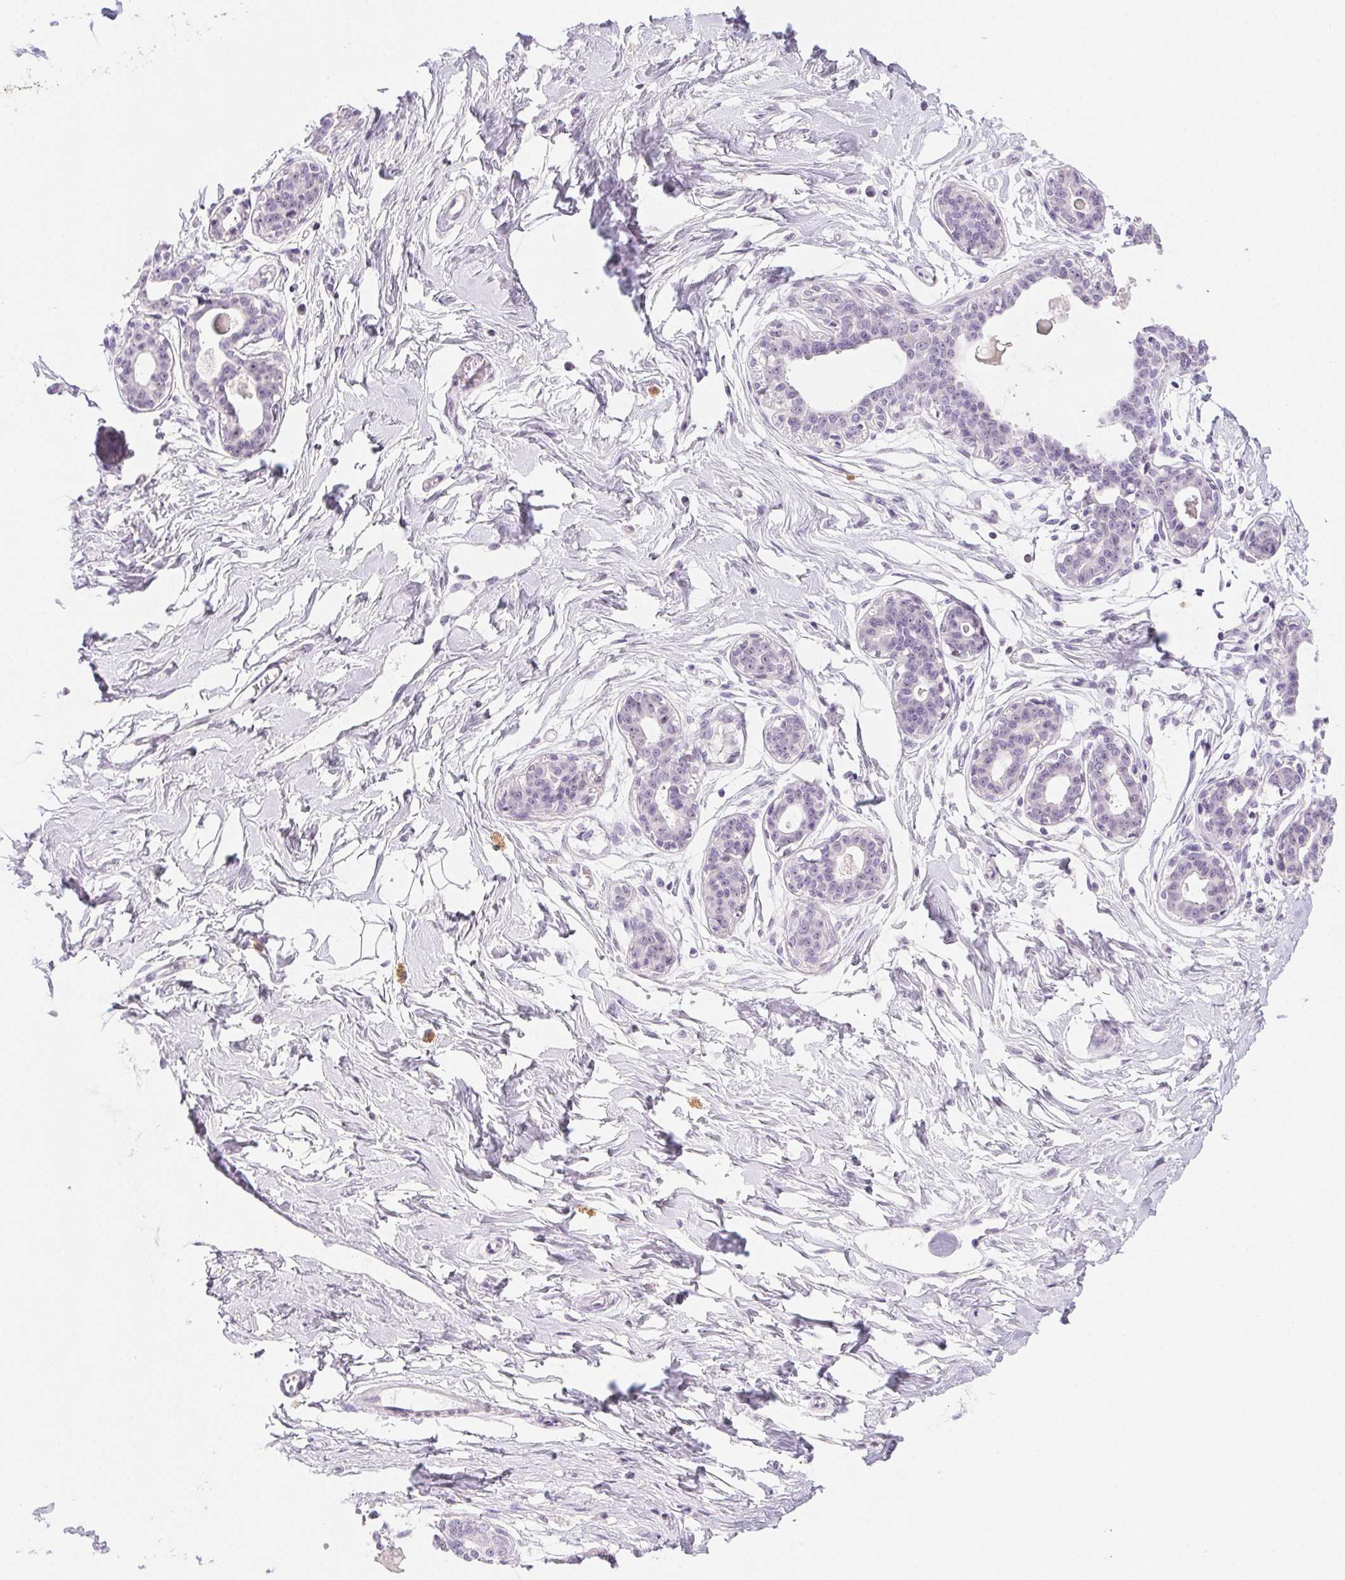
{"staining": {"intensity": "negative", "quantity": "none", "location": "none"}, "tissue": "breast", "cell_type": "Adipocytes", "image_type": "normal", "snomed": [{"axis": "morphology", "description": "Normal tissue, NOS"}, {"axis": "topography", "description": "Breast"}], "caption": "Photomicrograph shows no significant protein expression in adipocytes of unremarkable breast. (DAB (3,3'-diaminobenzidine) IHC visualized using brightfield microscopy, high magnification).", "gene": "ST8SIA3", "patient": {"sex": "female", "age": 45}}